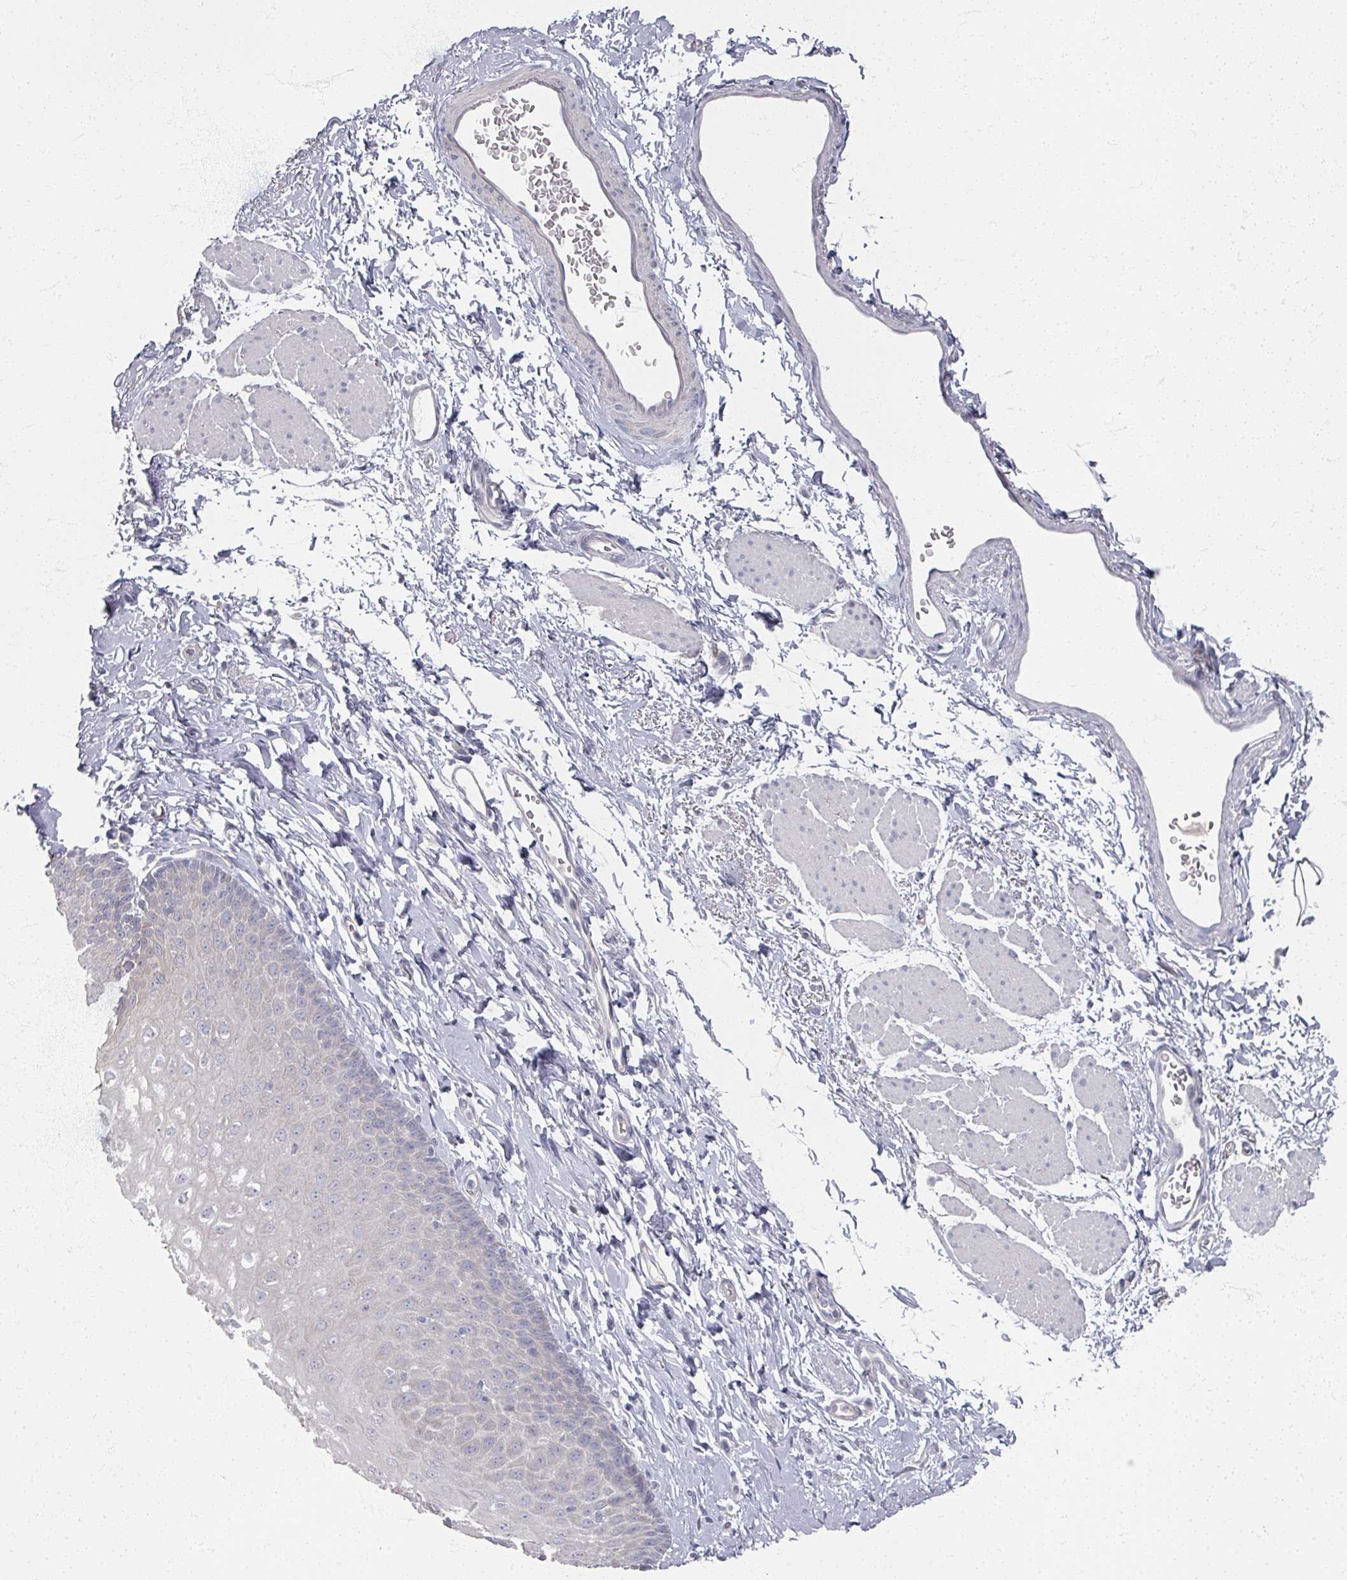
{"staining": {"intensity": "weak", "quantity": "<25%", "location": "cytoplasmic/membranous"}, "tissue": "esophagus", "cell_type": "Squamous epithelial cells", "image_type": "normal", "snomed": [{"axis": "morphology", "description": "Normal tissue, NOS"}, {"axis": "topography", "description": "Esophagus"}], "caption": "Immunohistochemical staining of normal esophagus reveals no significant positivity in squamous epithelial cells.", "gene": "TTYH3", "patient": {"sex": "male", "age": 70}}